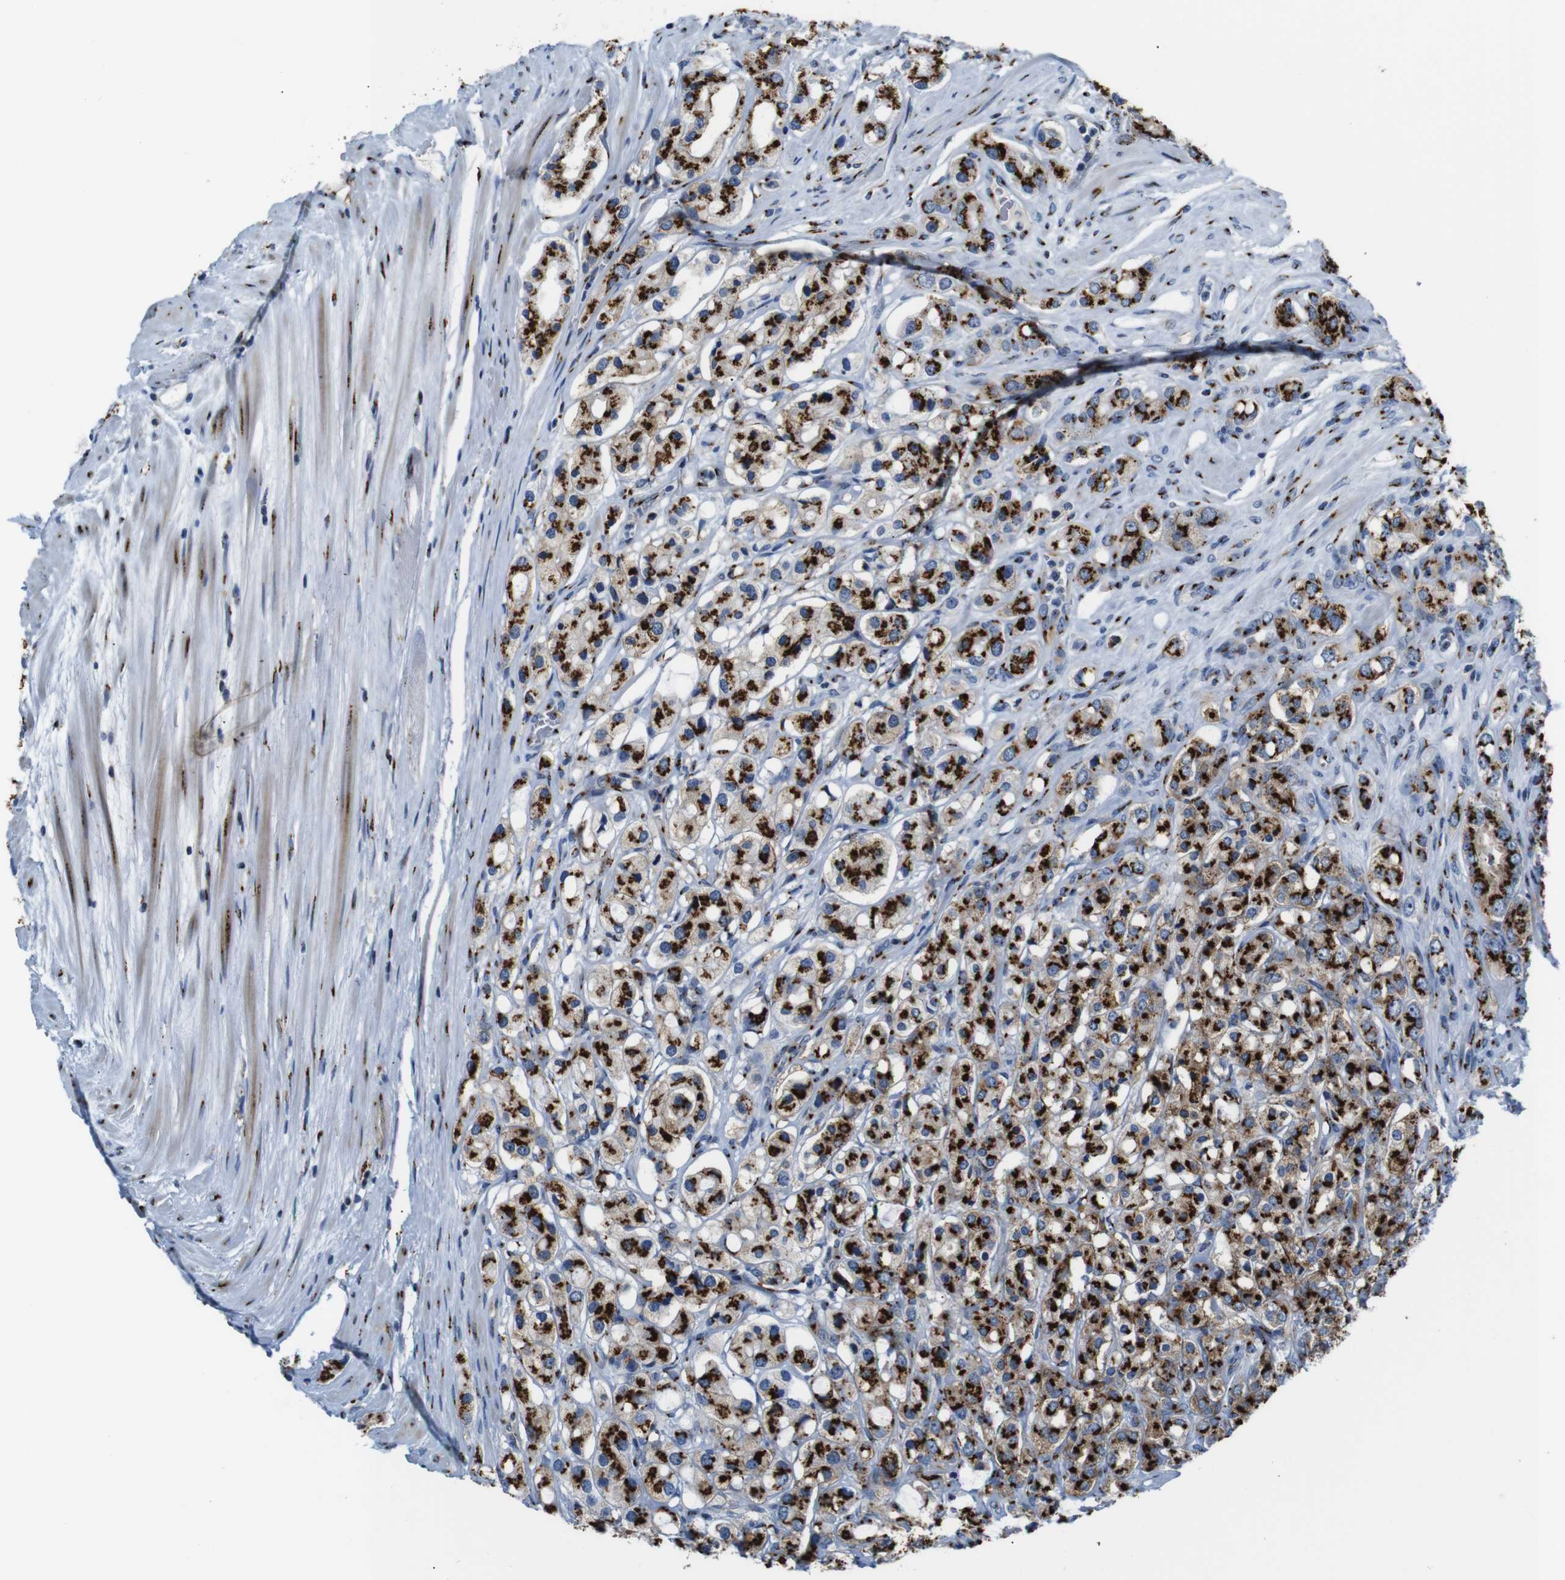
{"staining": {"intensity": "strong", "quantity": ">75%", "location": "cytoplasmic/membranous"}, "tissue": "prostate cancer", "cell_type": "Tumor cells", "image_type": "cancer", "snomed": [{"axis": "morphology", "description": "Adenocarcinoma, High grade"}, {"axis": "topography", "description": "Prostate"}], "caption": "IHC micrograph of prostate cancer stained for a protein (brown), which displays high levels of strong cytoplasmic/membranous staining in about >75% of tumor cells.", "gene": "TGOLN2", "patient": {"sex": "male", "age": 65}}